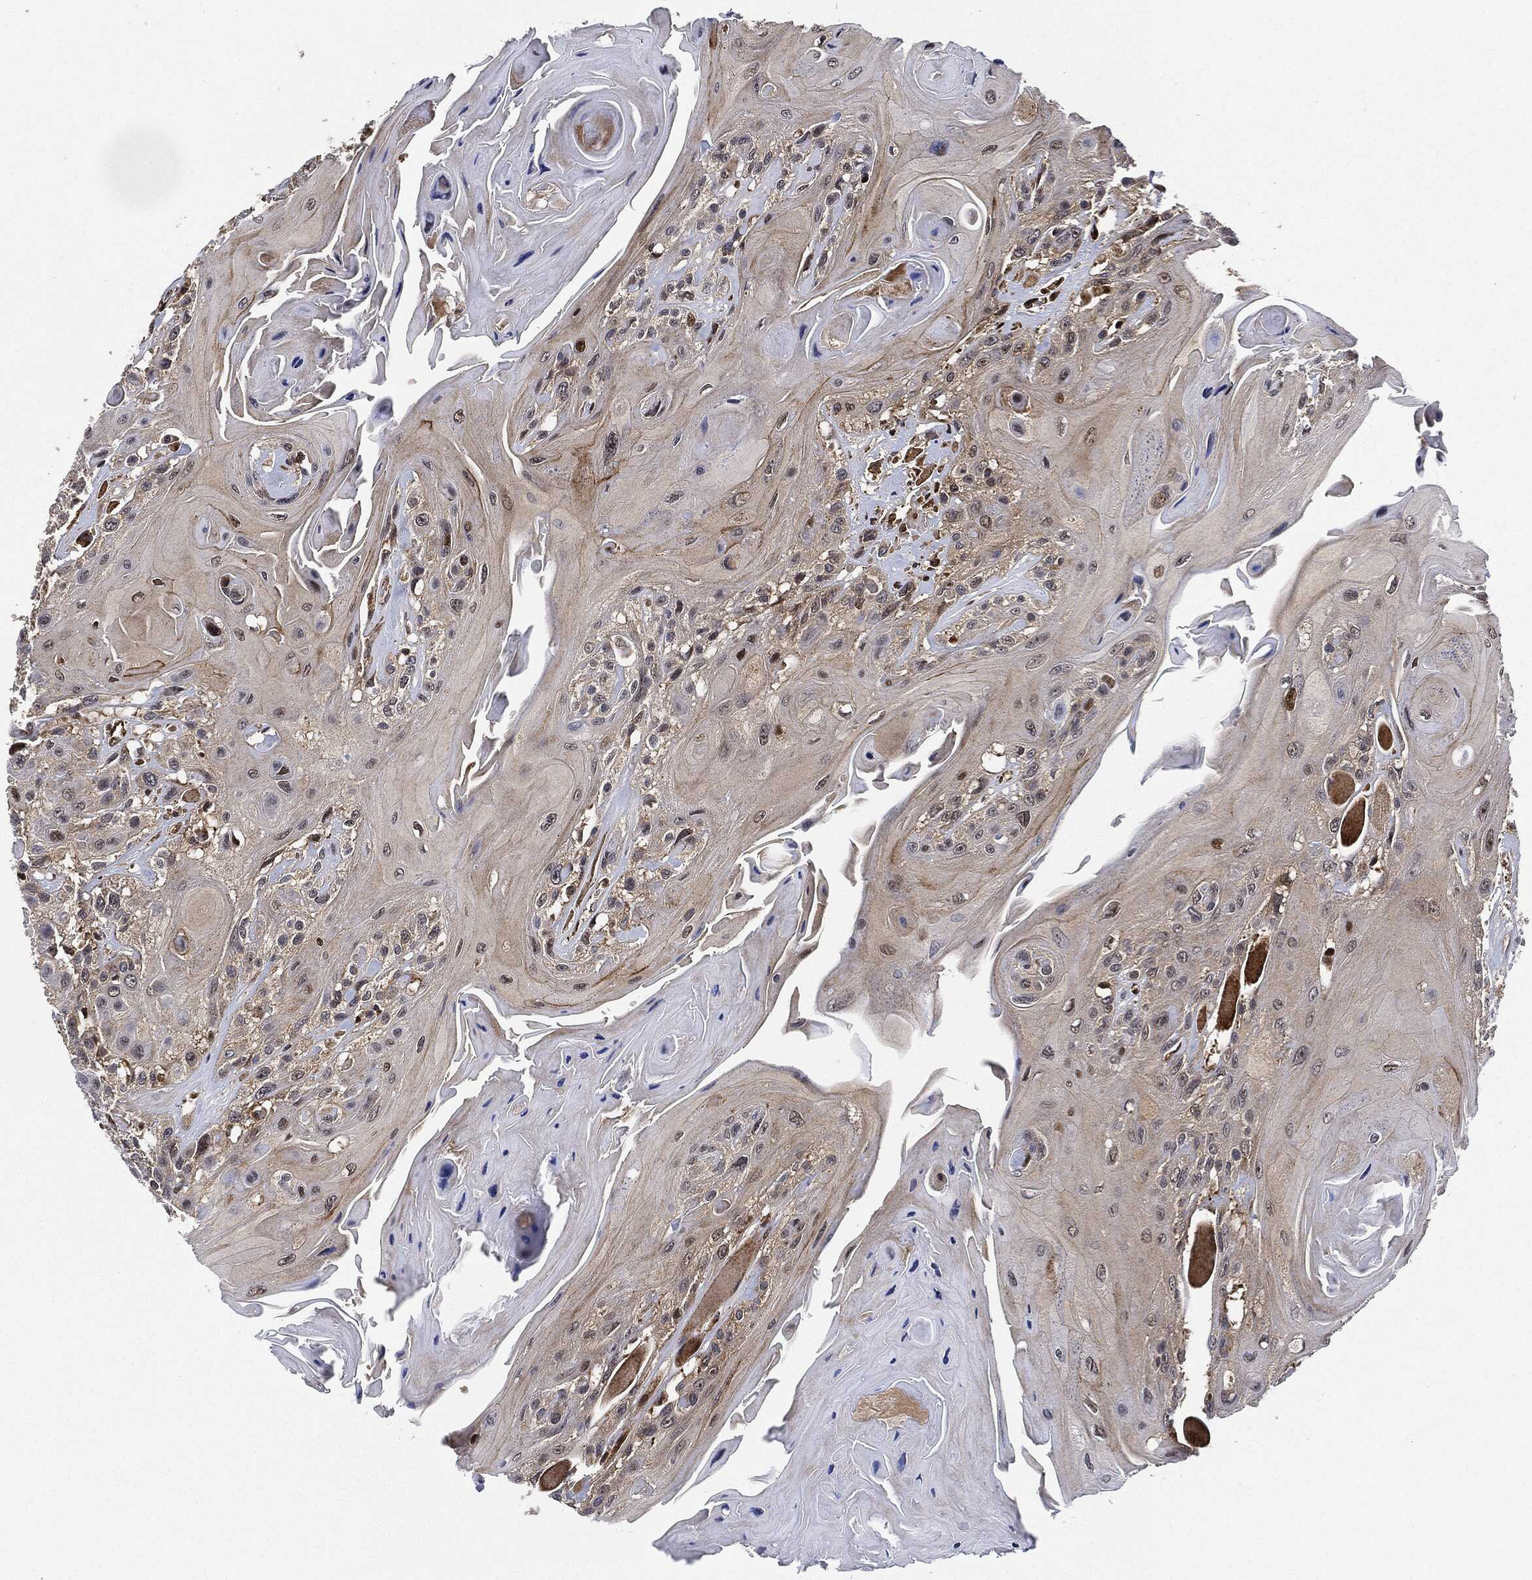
{"staining": {"intensity": "negative", "quantity": "none", "location": "none"}, "tissue": "head and neck cancer", "cell_type": "Tumor cells", "image_type": "cancer", "snomed": [{"axis": "morphology", "description": "Squamous cell carcinoma, NOS"}, {"axis": "topography", "description": "Head-Neck"}], "caption": "A photomicrograph of squamous cell carcinoma (head and neck) stained for a protein shows no brown staining in tumor cells.", "gene": "RNASEL", "patient": {"sex": "female", "age": 59}}